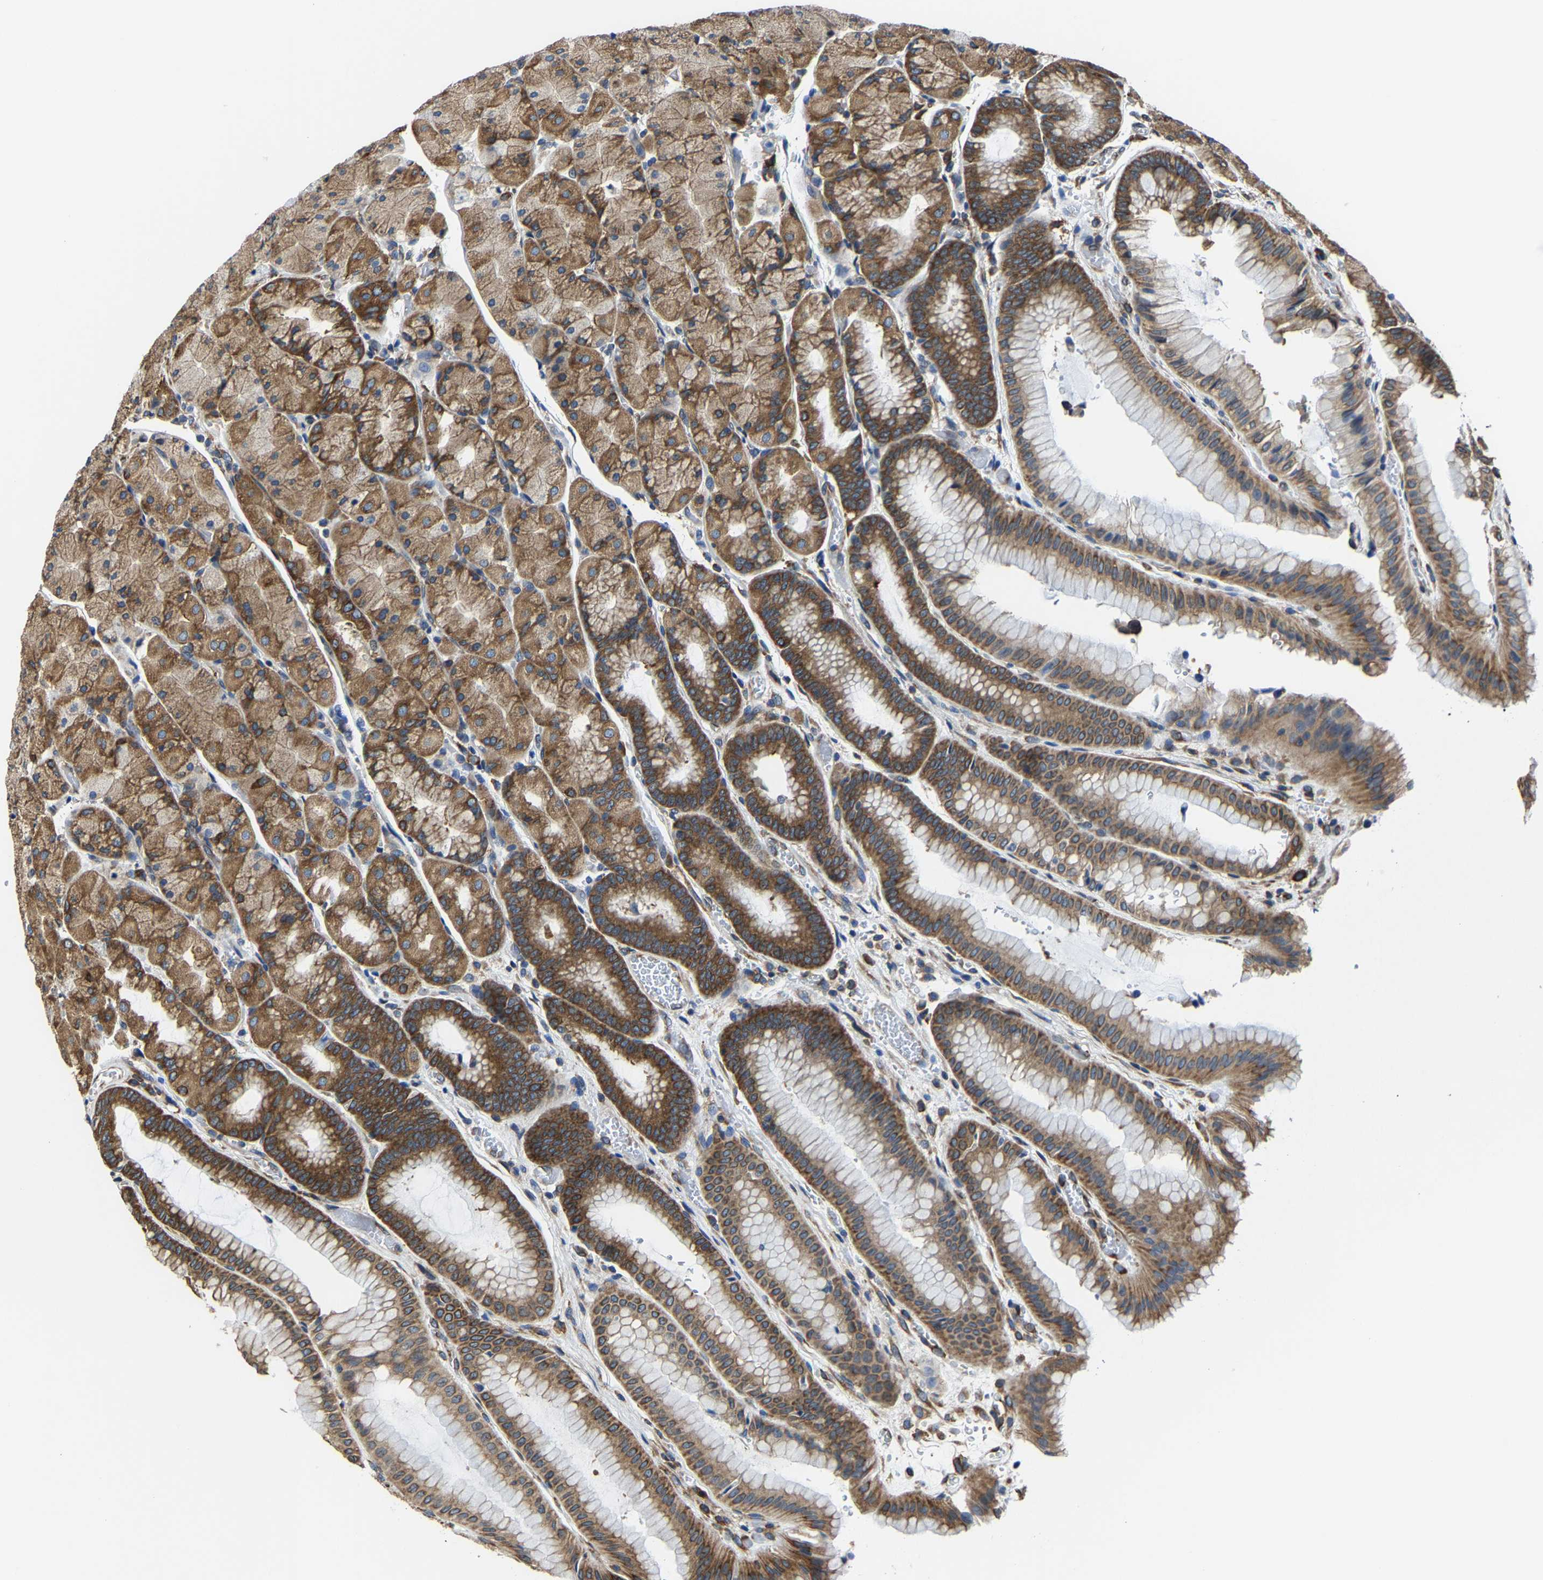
{"staining": {"intensity": "strong", "quantity": ">75%", "location": "cytoplasmic/membranous"}, "tissue": "stomach", "cell_type": "Glandular cells", "image_type": "normal", "snomed": [{"axis": "morphology", "description": "Normal tissue, NOS"}, {"axis": "morphology", "description": "Carcinoid, malignant, NOS"}, {"axis": "topography", "description": "Stomach, upper"}], "caption": "The histopathology image displays a brown stain indicating the presence of a protein in the cytoplasmic/membranous of glandular cells in stomach.", "gene": "G3BP2", "patient": {"sex": "male", "age": 39}}